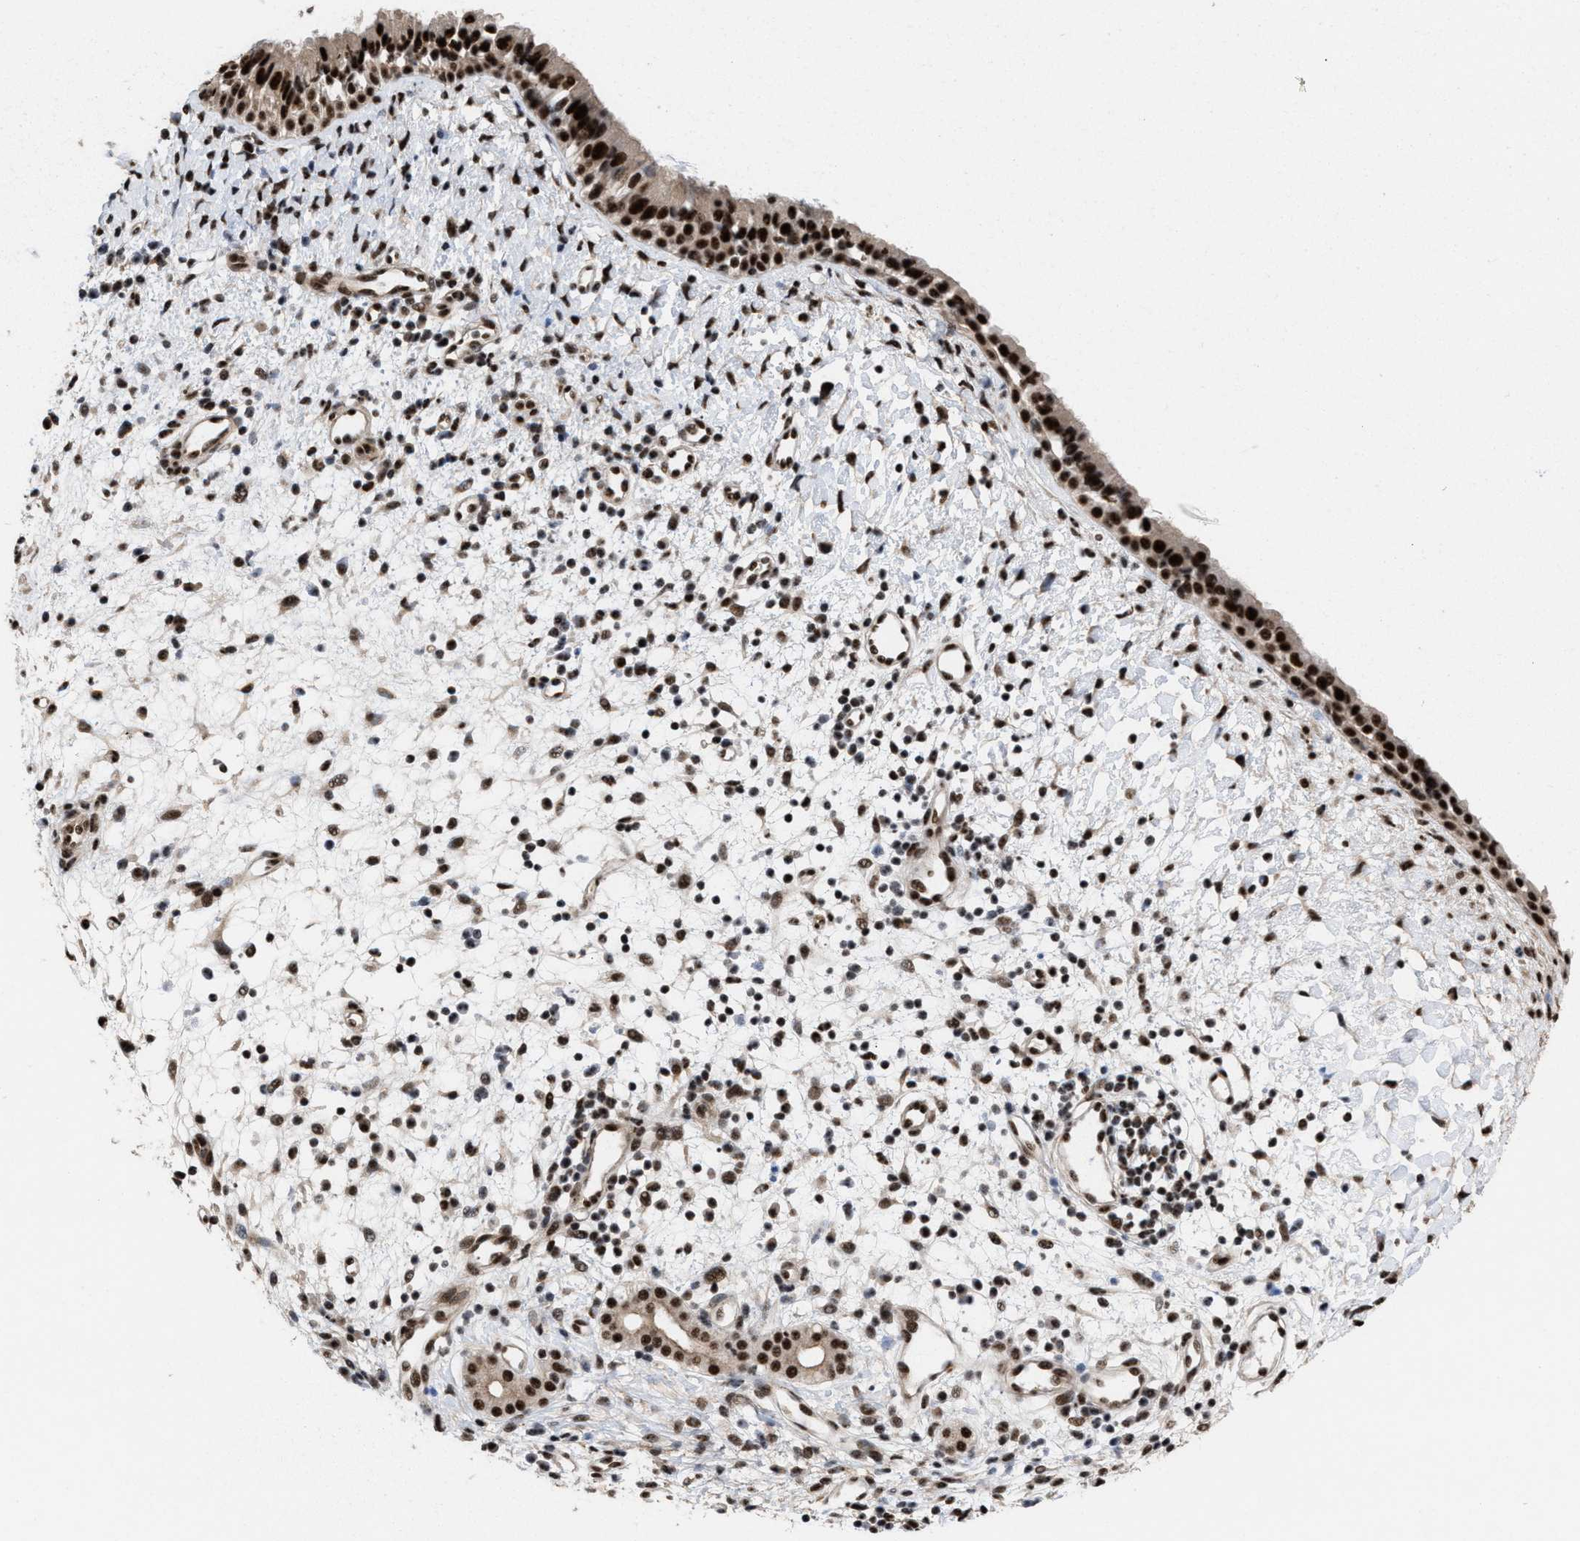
{"staining": {"intensity": "strong", "quantity": ">75%", "location": "nuclear"}, "tissue": "nasopharynx", "cell_type": "Respiratory epithelial cells", "image_type": "normal", "snomed": [{"axis": "morphology", "description": "Normal tissue, NOS"}, {"axis": "topography", "description": "Nasopharynx"}], "caption": "Protein expression analysis of unremarkable human nasopharynx reveals strong nuclear positivity in approximately >75% of respiratory epithelial cells.", "gene": "EIF4A3", "patient": {"sex": "male", "age": 22}}